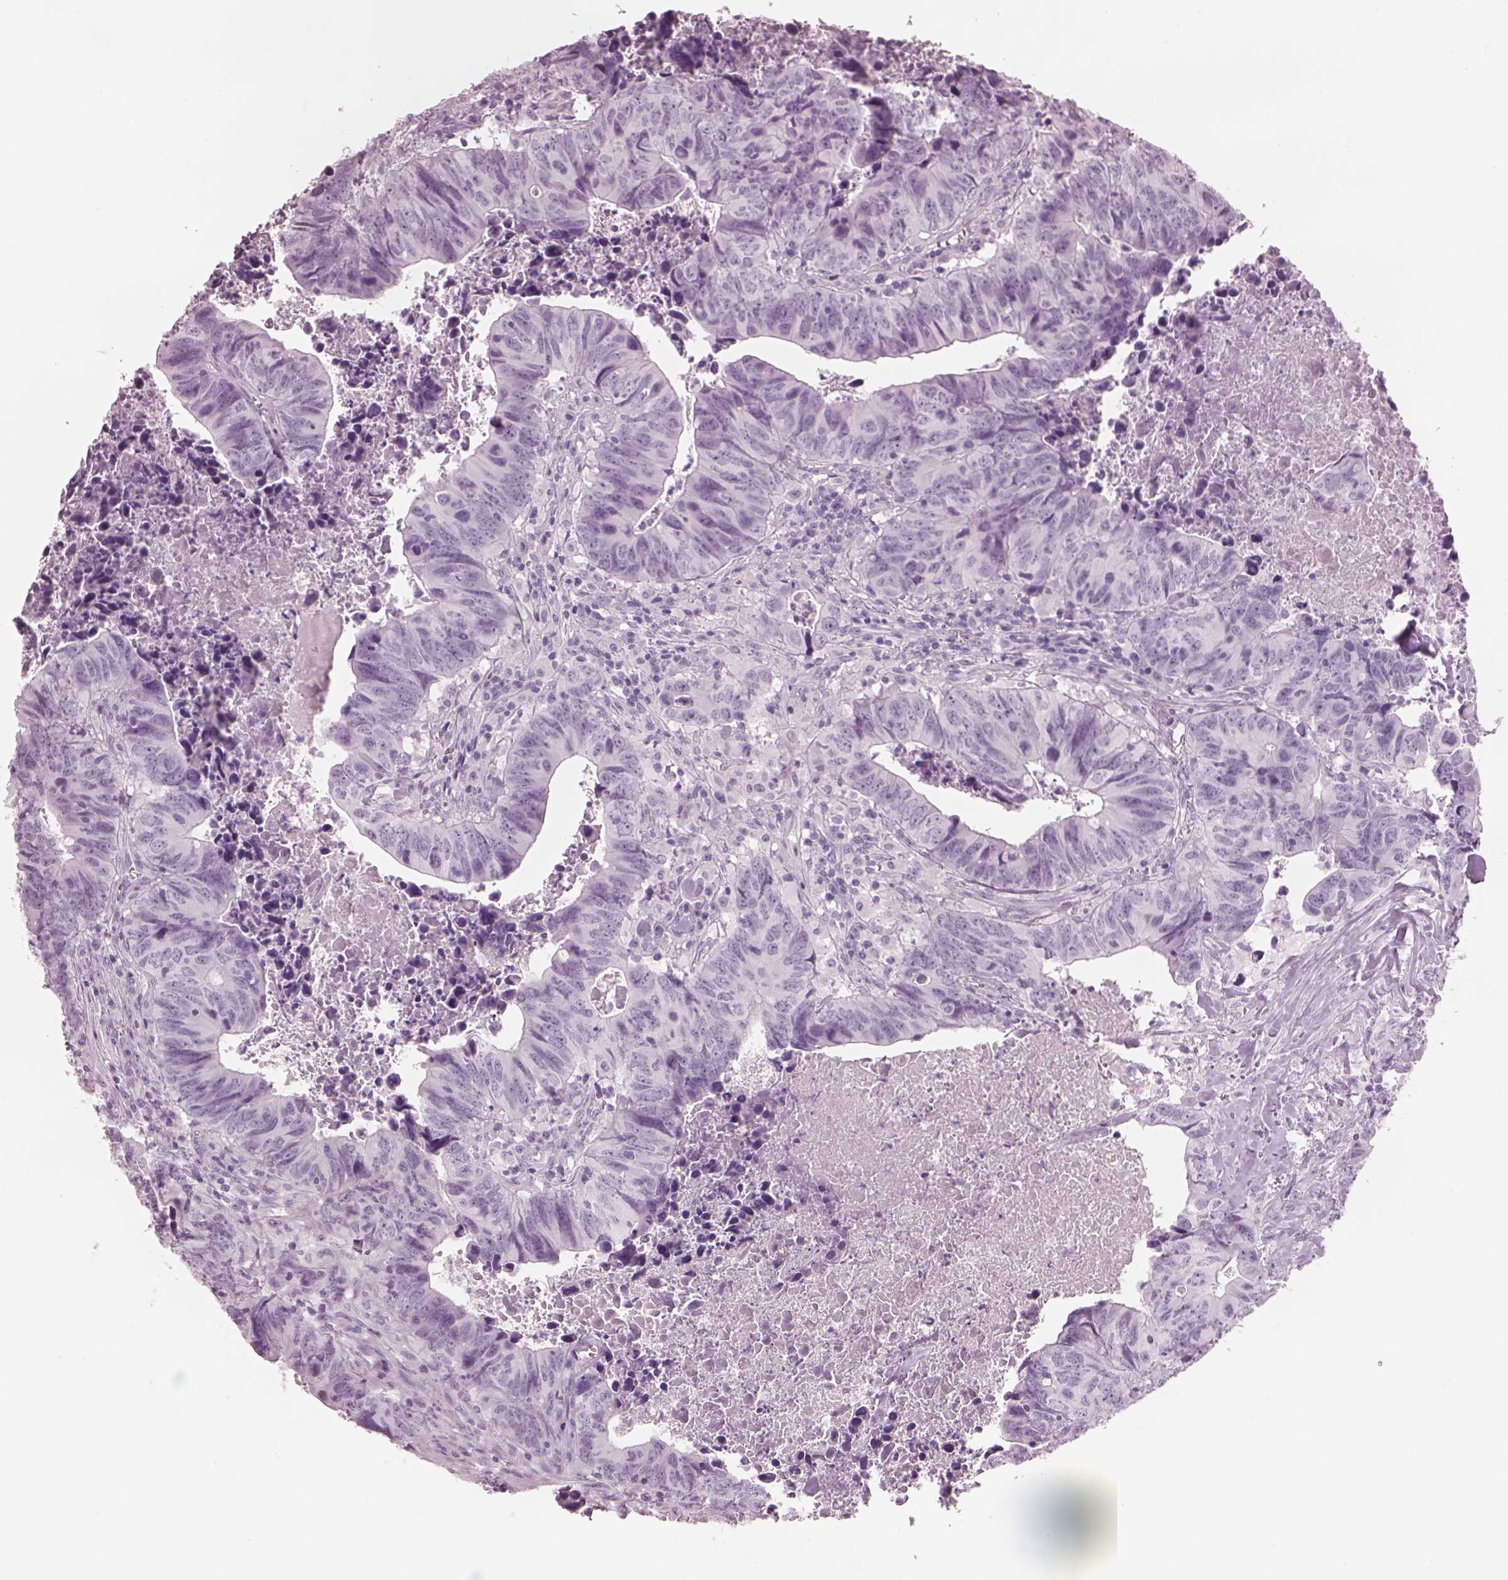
{"staining": {"intensity": "negative", "quantity": "none", "location": "none"}, "tissue": "colorectal cancer", "cell_type": "Tumor cells", "image_type": "cancer", "snomed": [{"axis": "morphology", "description": "Adenocarcinoma, NOS"}, {"axis": "topography", "description": "Colon"}], "caption": "DAB immunohistochemical staining of human colorectal cancer (adenocarcinoma) reveals no significant expression in tumor cells.", "gene": "PACRG", "patient": {"sex": "female", "age": 82}}